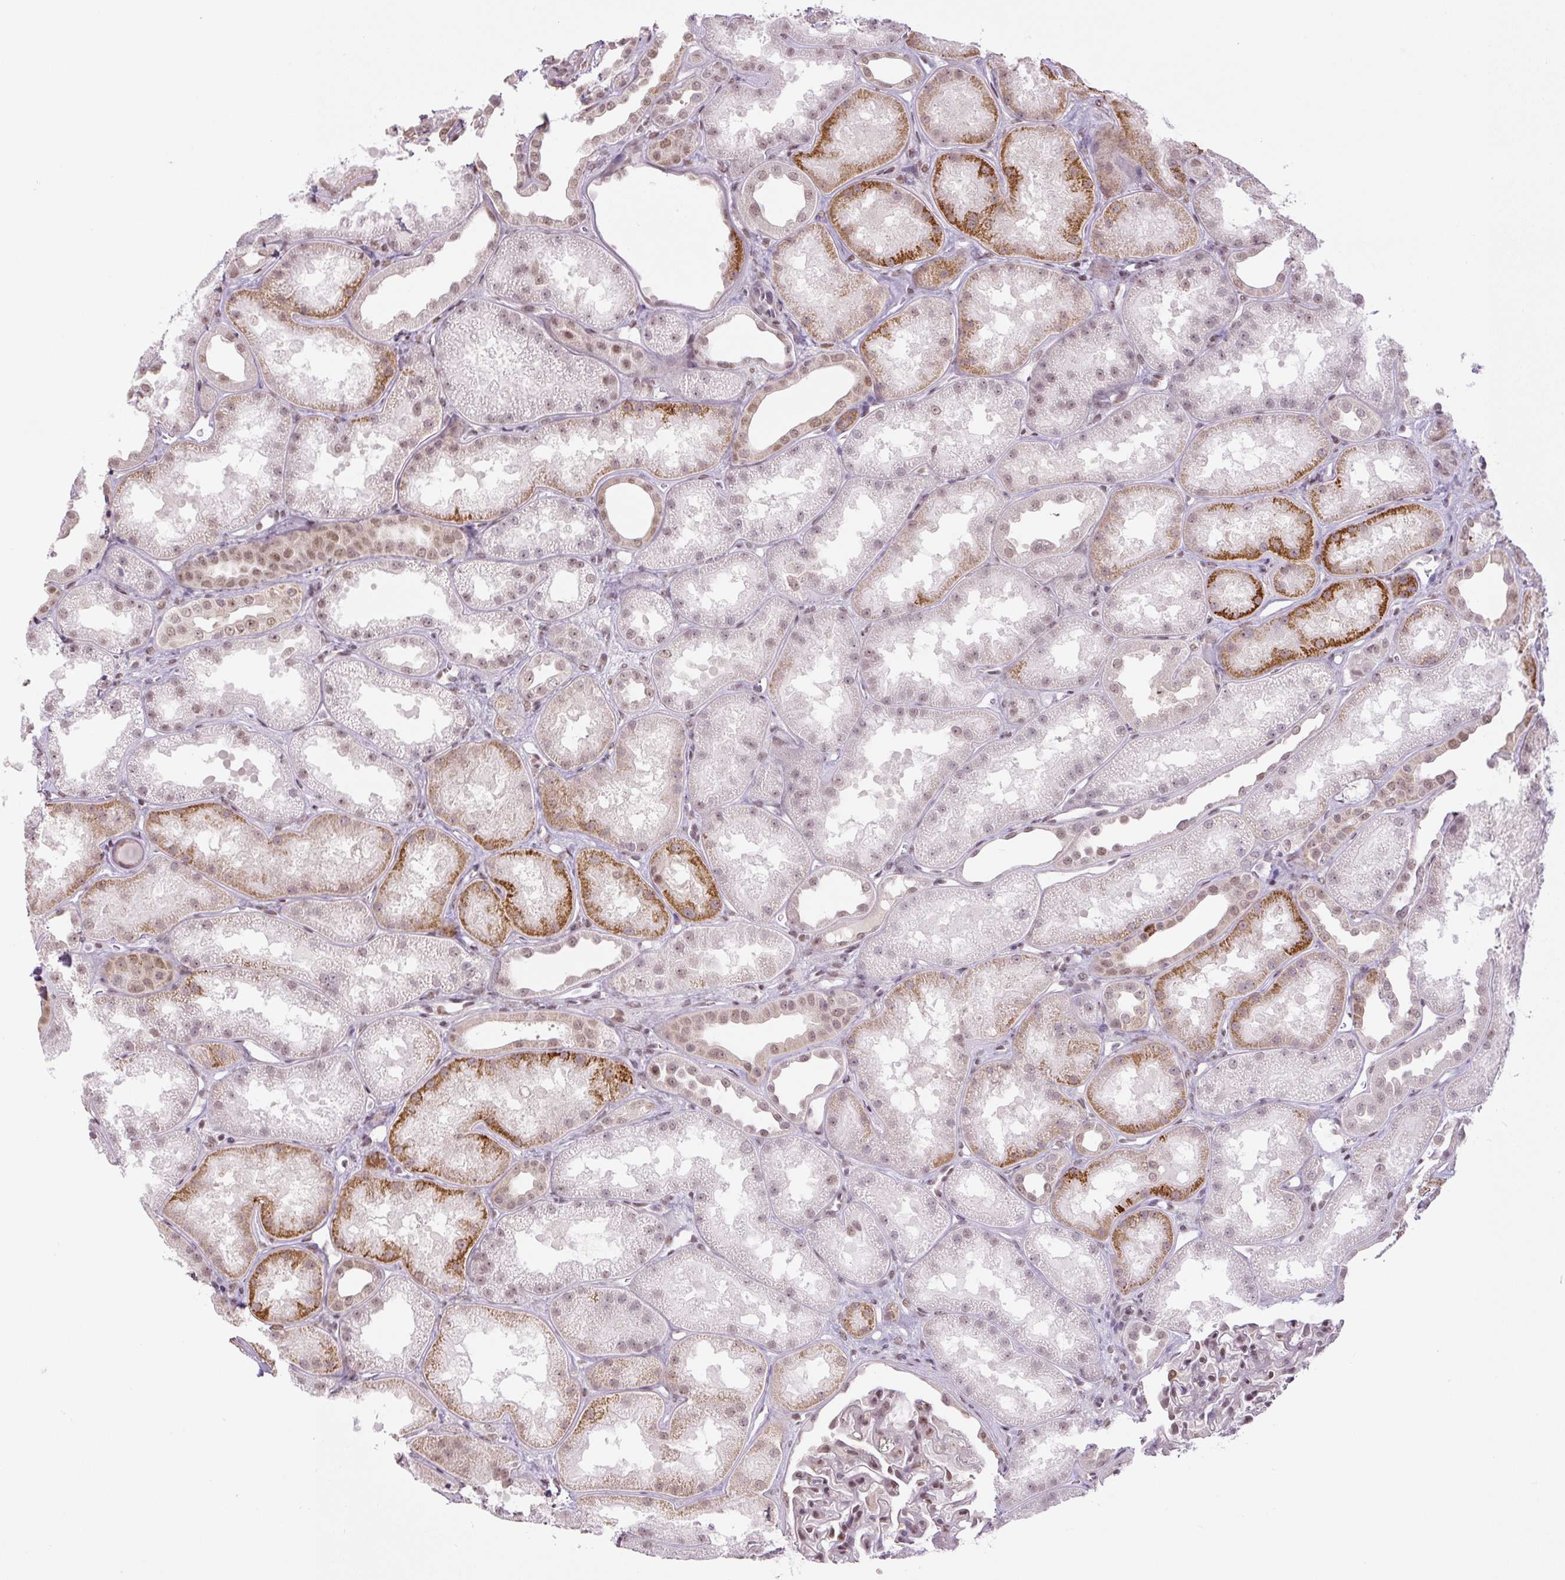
{"staining": {"intensity": "moderate", "quantity": "25%-75%", "location": "nuclear"}, "tissue": "kidney", "cell_type": "Cells in glomeruli", "image_type": "normal", "snomed": [{"axis": "morphology", "description": "Normal tissue, NOS"}, {"axis": "topography", "description": "Kidney"}], "caption": "An immunohistochemistry (IHC) micrograph of normal tissue is shown. Protein staining in brown shows moderate nuclear positivity in kidney within cells in glomeruli.", "gene": "TCFL5", "patient": {"sex": "male", "age": 61}}